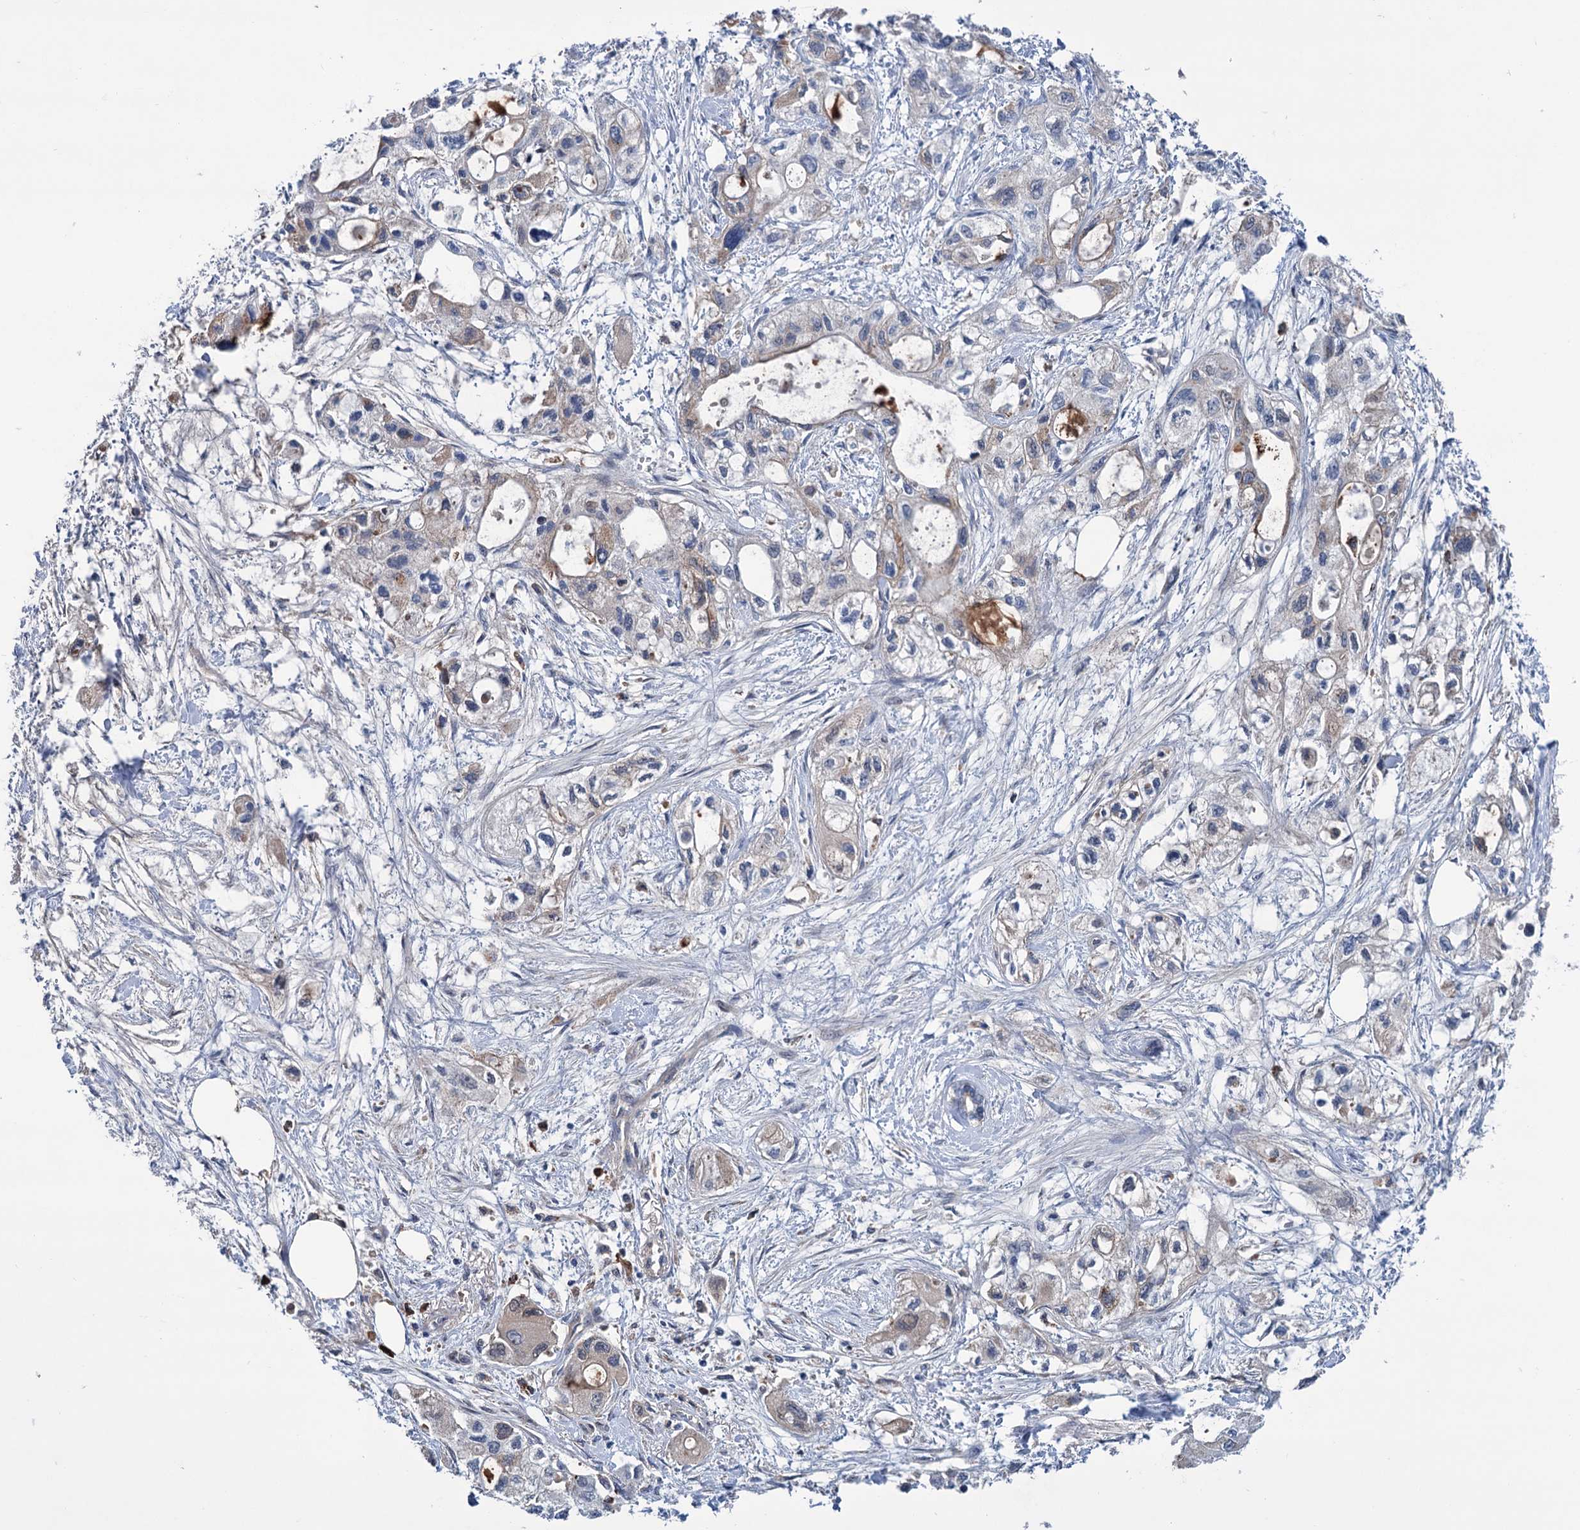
{"staining": {"intensity": "weak", "quantity": "<25%", "location": "cytoplasmic/membranous"}, "tissue": "pancreatic cancer", "cell_type": "Tumor cells", "image_type": "cancer", "snomed": [{"axis": "morphology", "description": "Adenocarcinoma, NOS"}, {"axis": "topography", "description": "Pancreas"}], "caption": "An immunohistochemistry micrograph of adenocarcinoma (pancreatic) is shown. There is no staining in tumor cells of adenocarcinoma (pancreatic). (DAB immunohistochemistry (IHC), high magnification).", "gene": "LPIN1", "patient": {"sex": "male", "age": 75}}